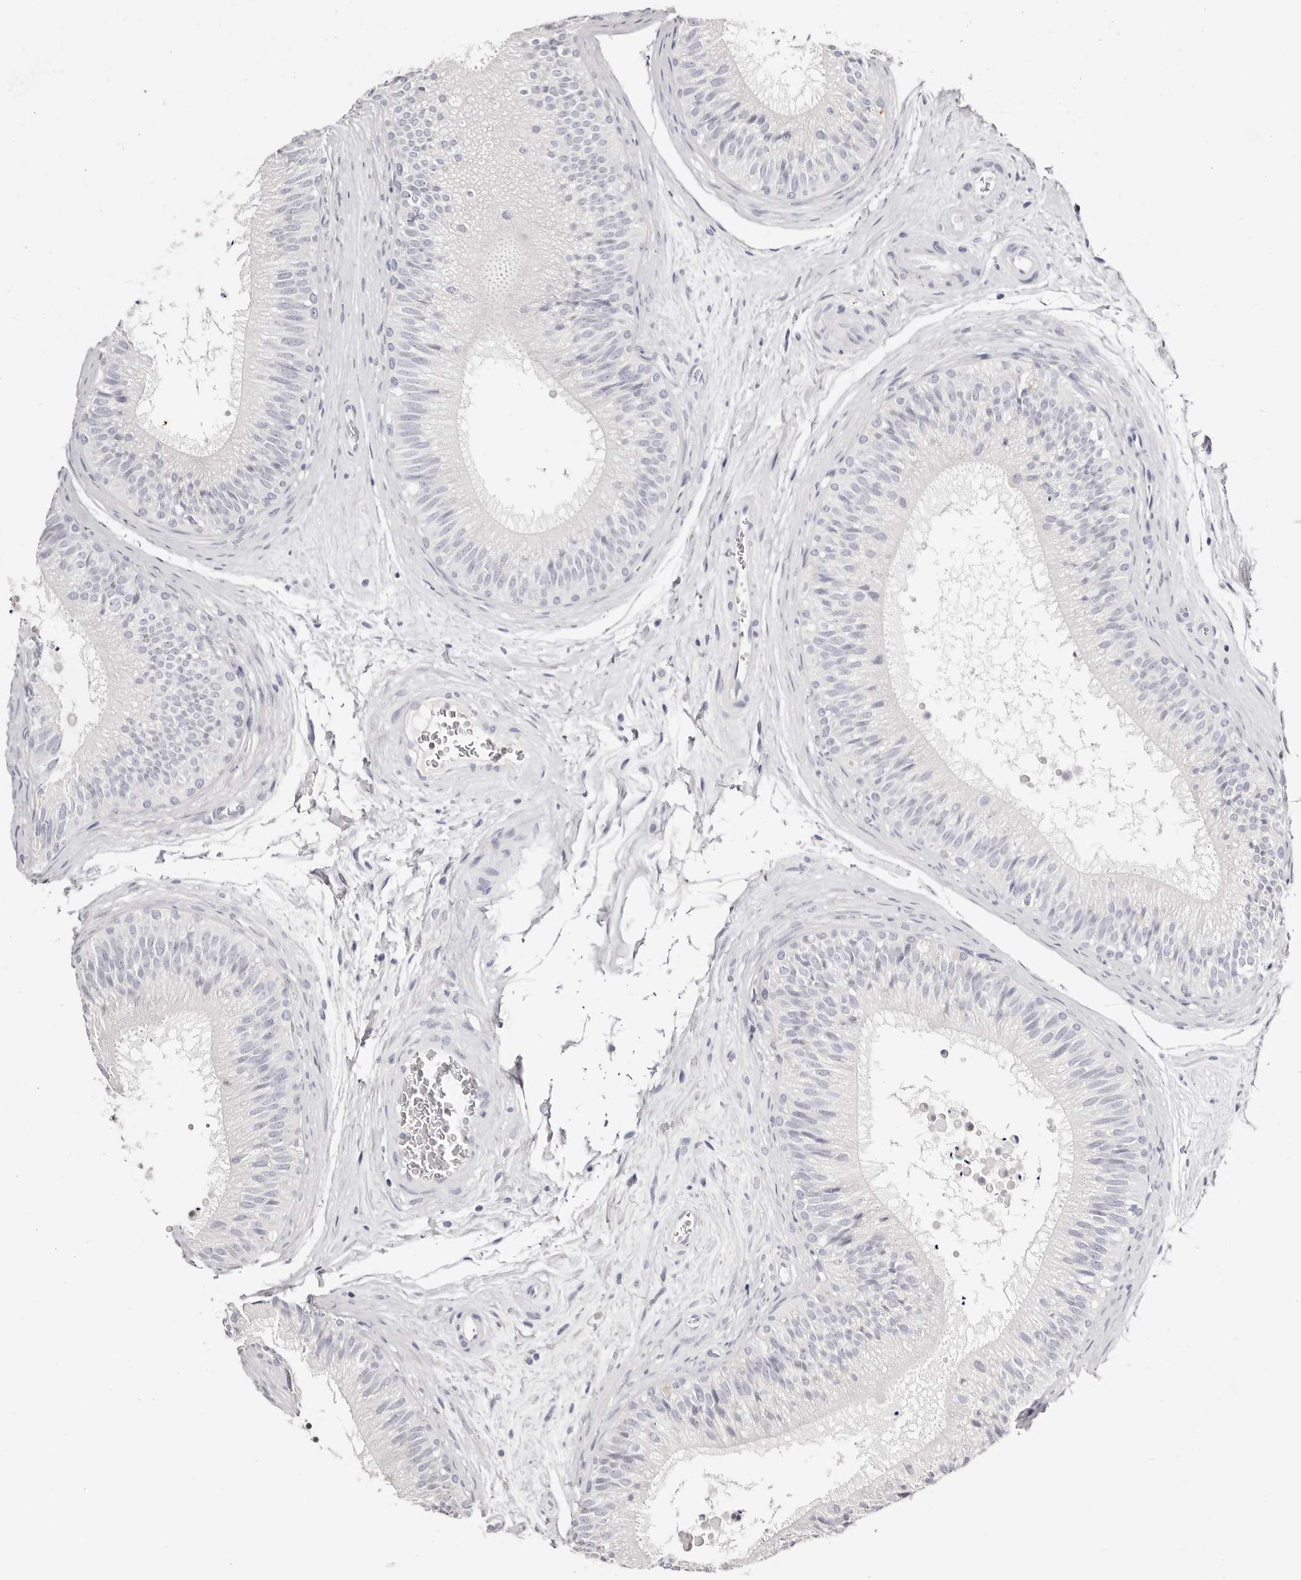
{"staining": {"intensity": "negative", "quantity": "none", "location": "none"}, "tissue": "epididymis", "cell_type": "Glandular cells", "image_type": "normal", "snomed": [{"axis": "morphology", "description": "Normal tissue, NOS"}, {"axis": "topography", "description": "Epididymis"}], "caption": "Glandular cells show no significant staining in unremarkable epididymis. (Immunohistochemistry, brightfield microscopy, high magnification).", "gene": "AKNAD1", "patient": {"sex": "male", "age": 29}}